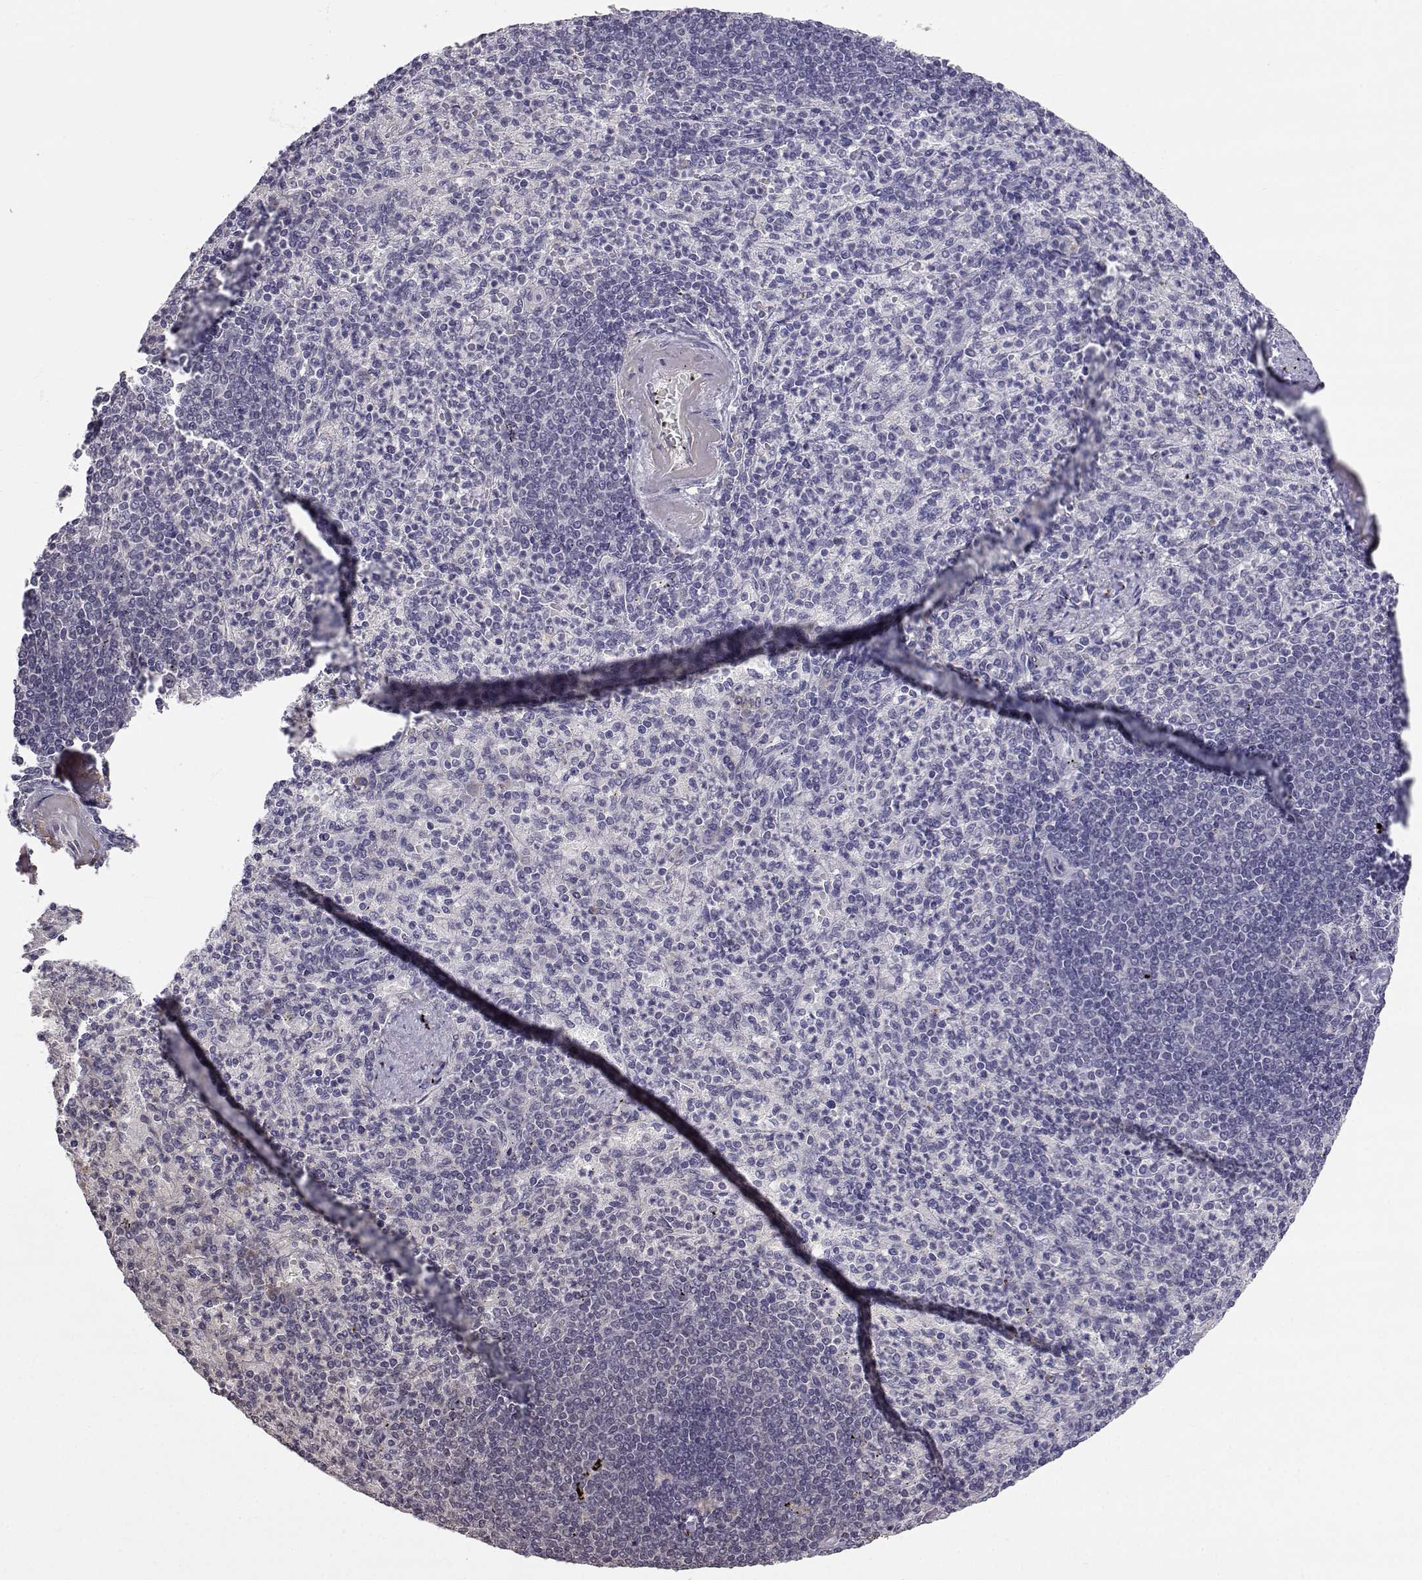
{"staining": {"intensity": "negative", "quantity": "none", "location": "none"}, "tissue": "spleen", "cell_type": "Cells in red pulp", "image_type": "normal", "snomed": [{"axis": "morphology", "description": "Normal tissue, NOS"}, {"axis": "topography", "description": "Spleen"}], "caption": "Immunohistochemistry (IHC) of normal spleen displays no staining in cells in red pulp. (Stains: DAB (3,3'-diaminobenzidine) immunohistochemistry (IHC) with hematoxylin counter stain, Microscopy: brightfield microscopy at high magnification).", "gene": "SLC6A3", "patient": {"sex": "female", "age": 74}}